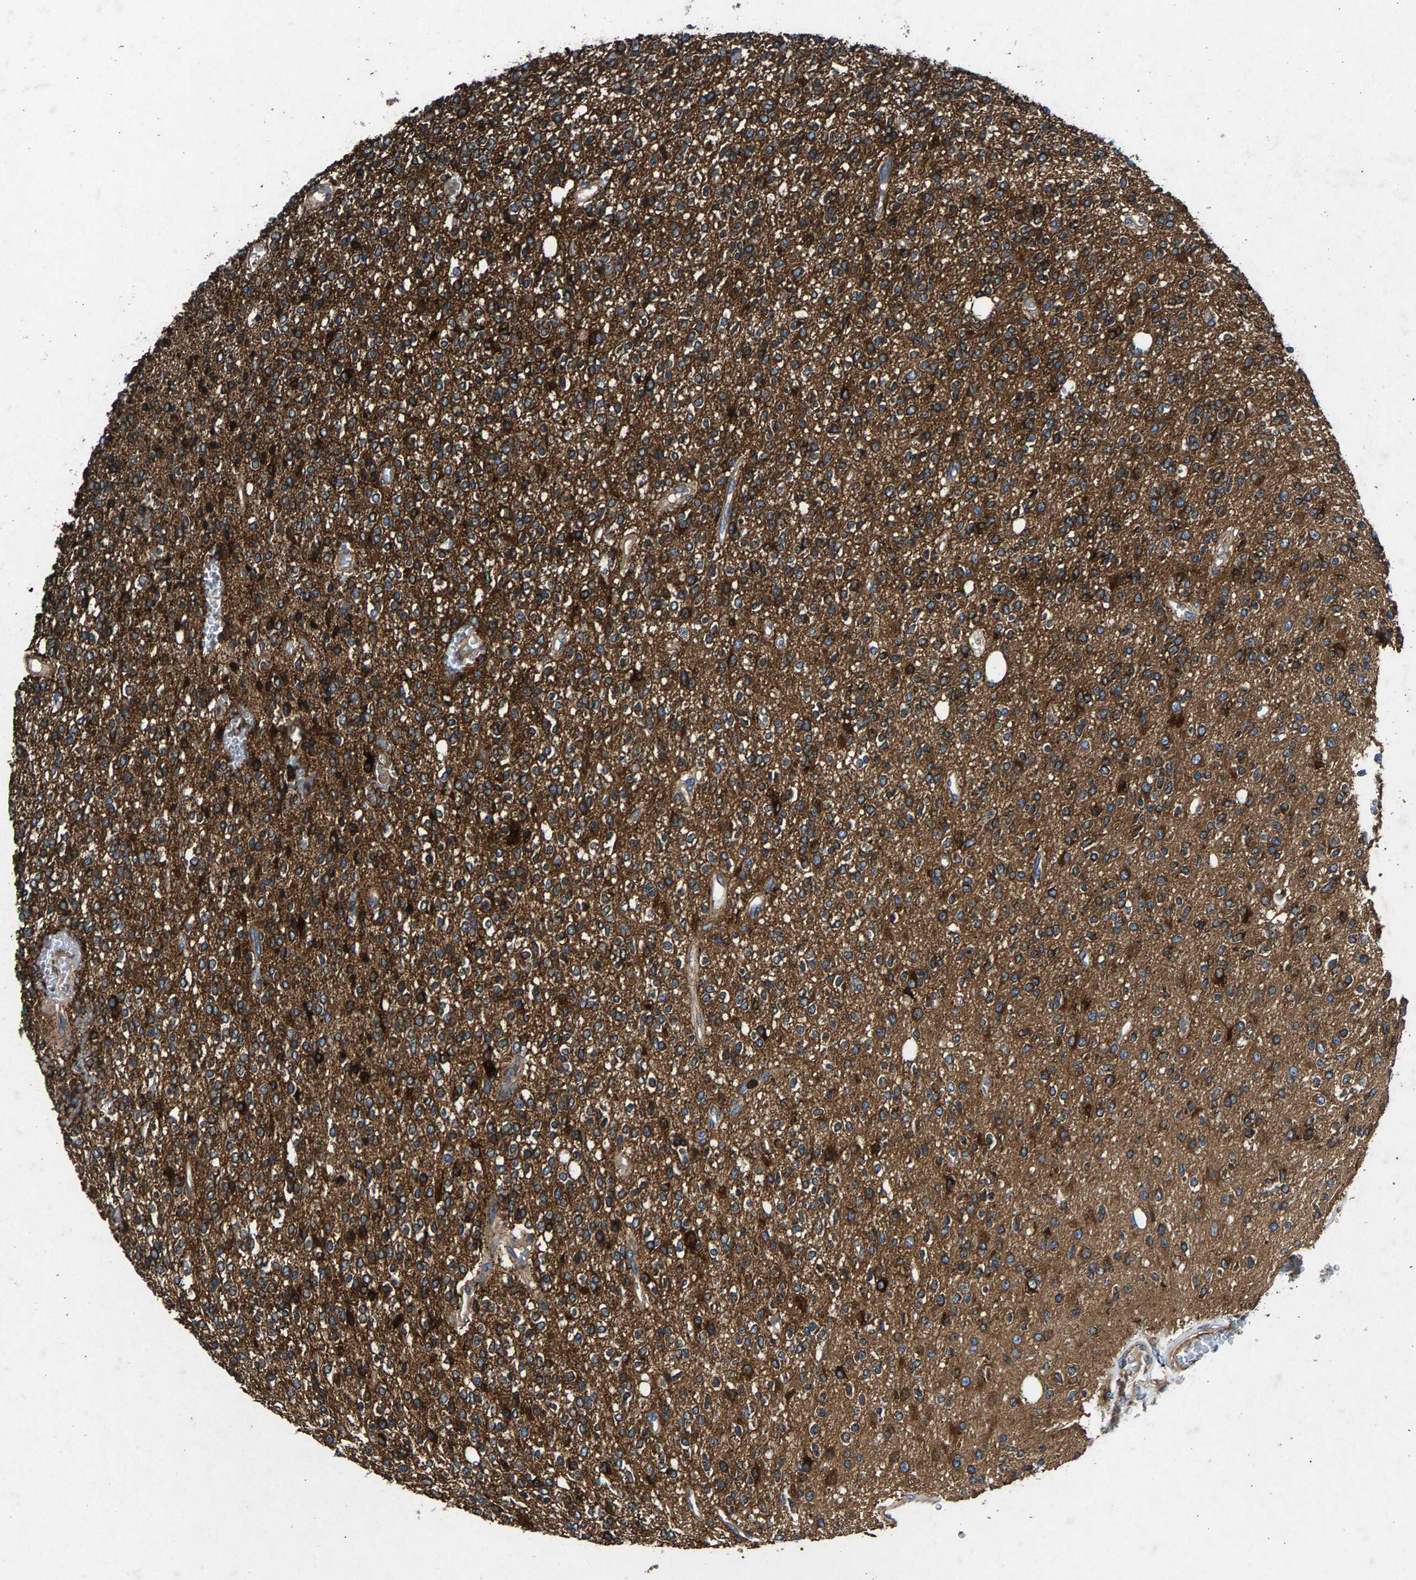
{"staining": {"intensity": "strong", "quantity": ">75%", "location": "cytoplasmic/membranous"}, "tissue": "glioma", "cell_type": "Tumor cells", "image_type": "cancer", "snomed": [{"axis": "morphology", "description": "Glioma, malignant, High grade"}, {"axis": "topography", "description": "Brain"}], "caption": "An immunohistochemistry (IHC) image of neoplastic tissue is shown. Protein staining in brown labels strong cytoplasmic/membranous positivity in glioma within tumor cells.", "gene": "LPCAT1", "patient": {"sex": "male", "age": 34}}